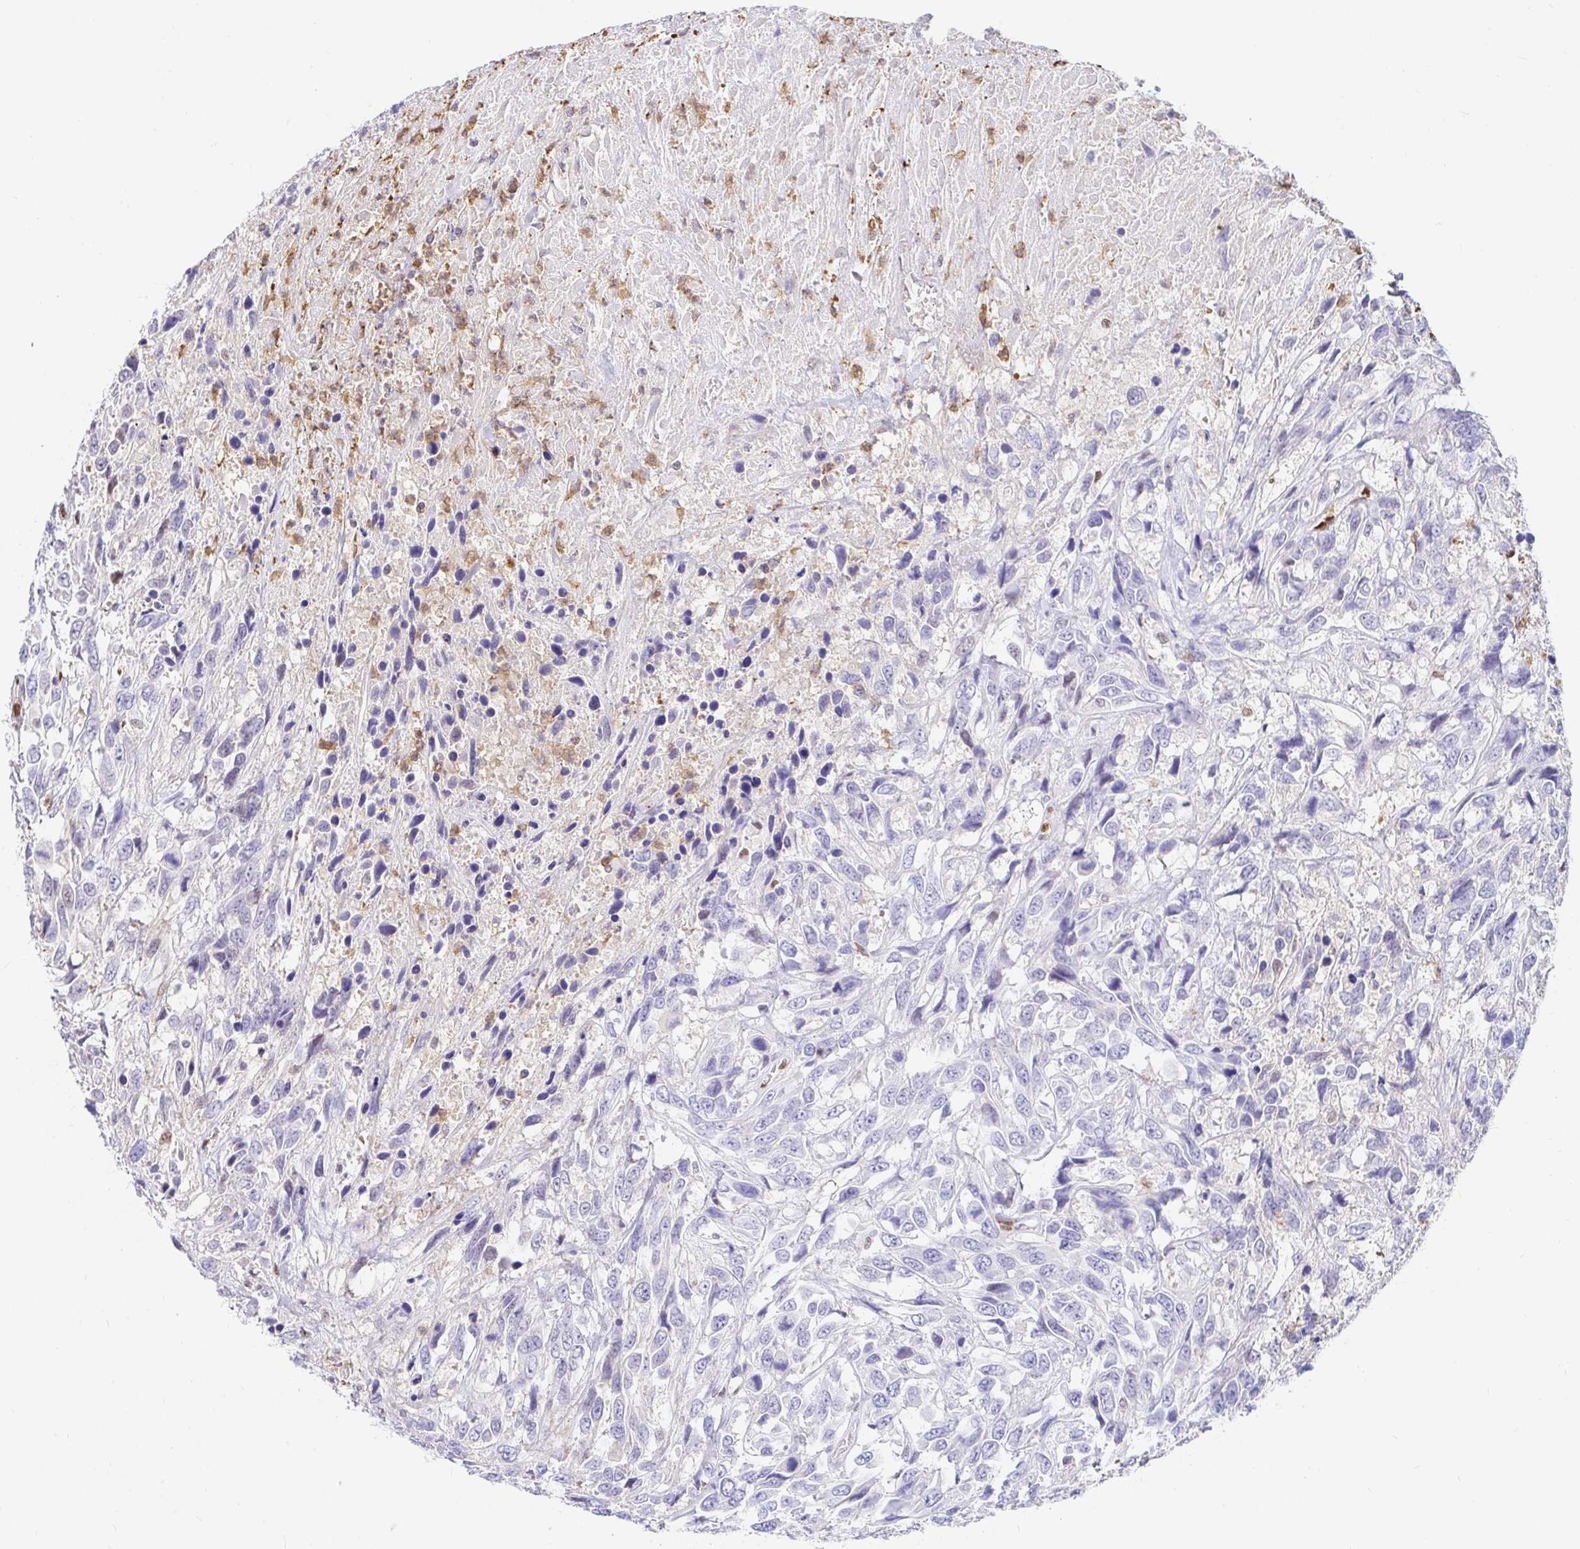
{"staining": {"intensity": "negative", "quantity": "none", "location": "none"}, "tissue": "urothelial cancer", "cell_type": "Tumor cells", "image_type": "cancer", "snomed": [{"axis": "morphology", "description": "Urothelial carcinoma, High grade"}, {"axis": "topography", "description": "Urinary bladder"}], "caption": "A high-resolution histopathology image shows immunohistochemistry staining of urothelial cancer, which exhibits no significant positivity in tumor cells.", "gene": "HINFP", "patient": {"sex": "female", "age": 70}}